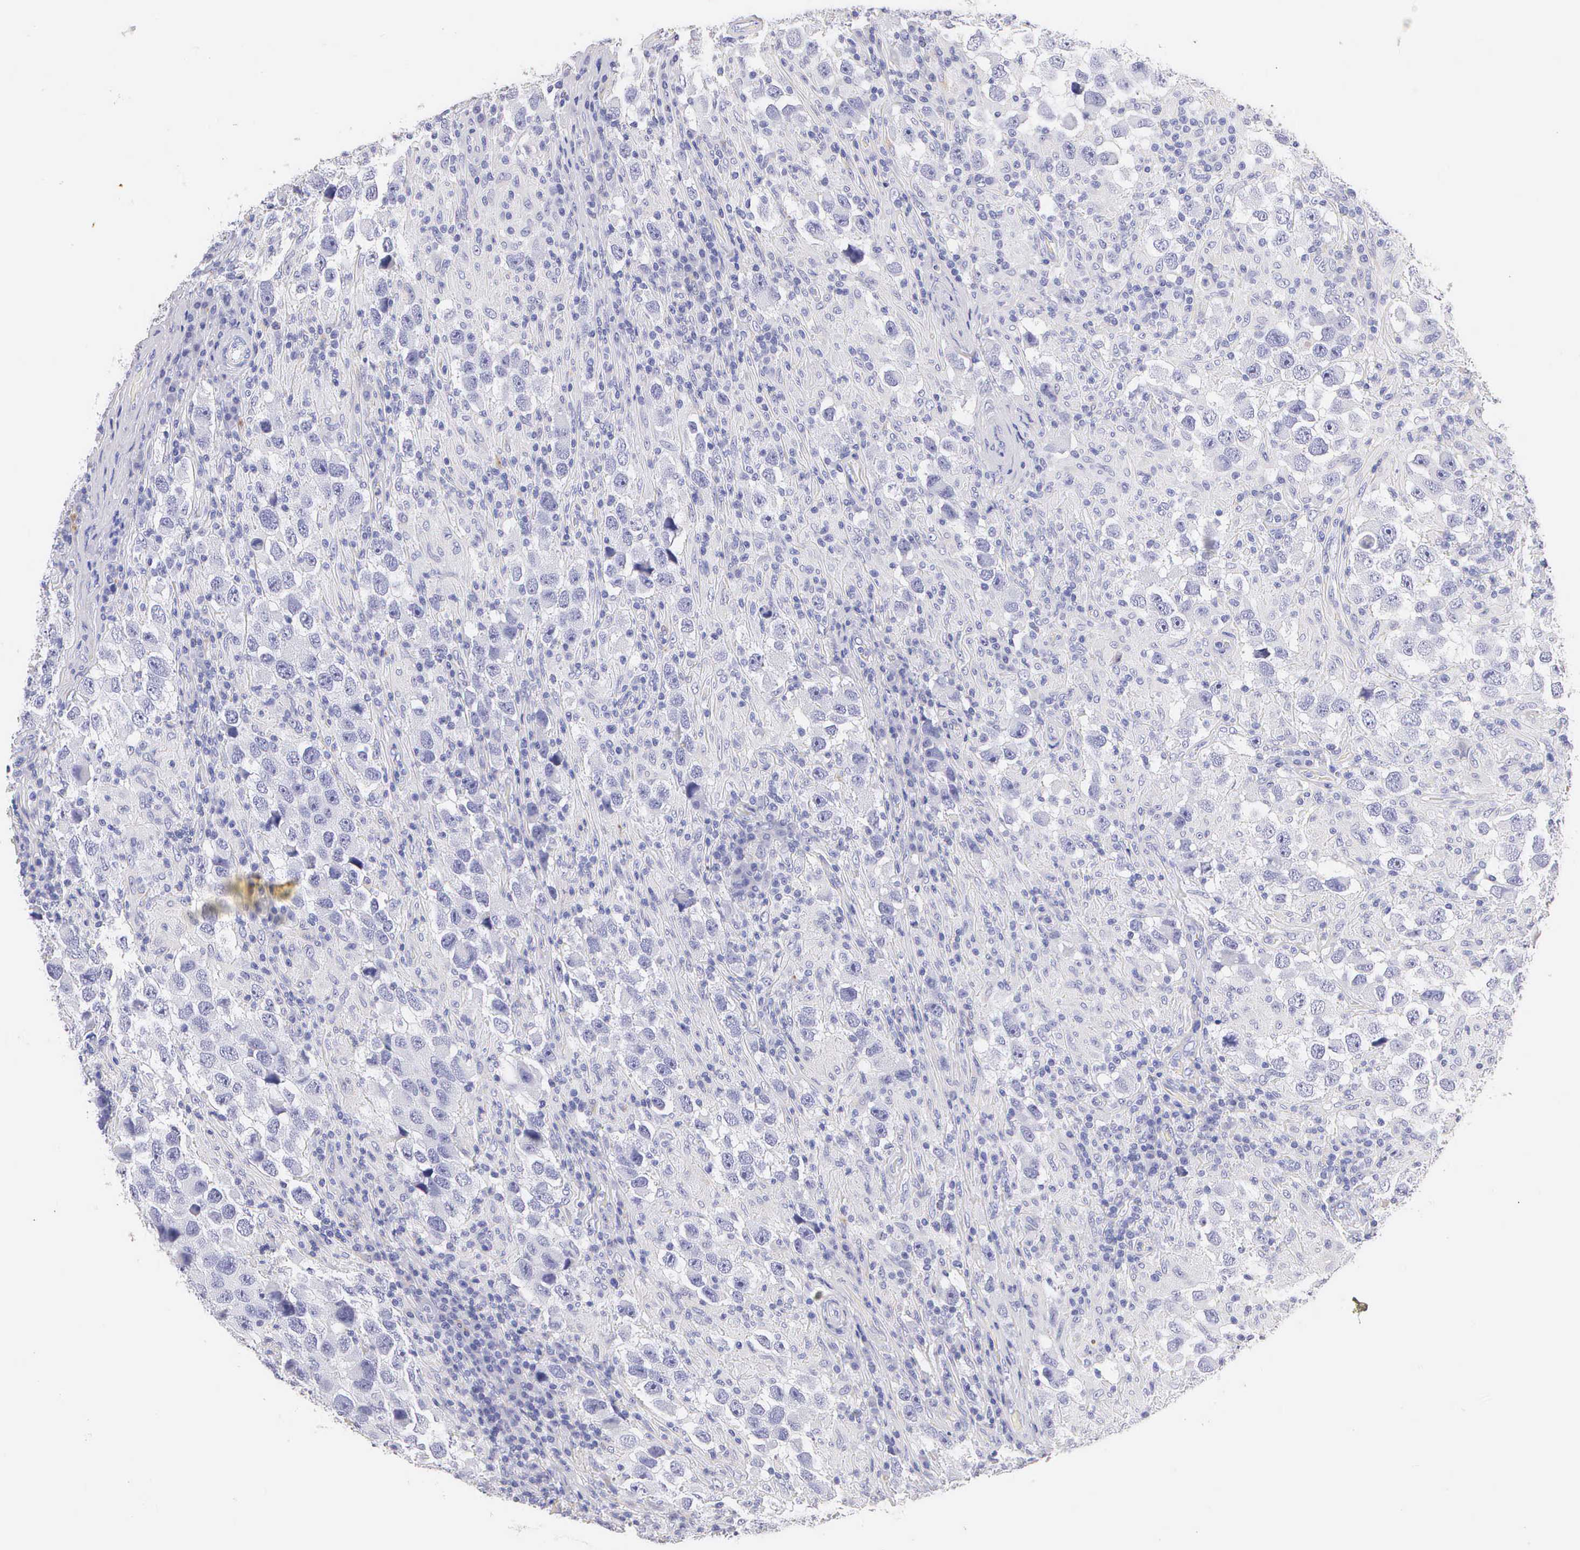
{"staining": {"intensity": "negative", "quantity": "none", "location": "none"}, "tissue": "testis cancer", "cell_type": "Tumor cells", "image_type": "cancer", "snomed": [{"axis": "morphology", "description": "Carcinoma, Embryonal, NOS"}, {"axis": "topography", "description": "Testis"}], "caption": "The image shows no staining of tumor cells in testis cancer.", "gene": "KRT17", "patient": {"sex": "male", "age": 21}}